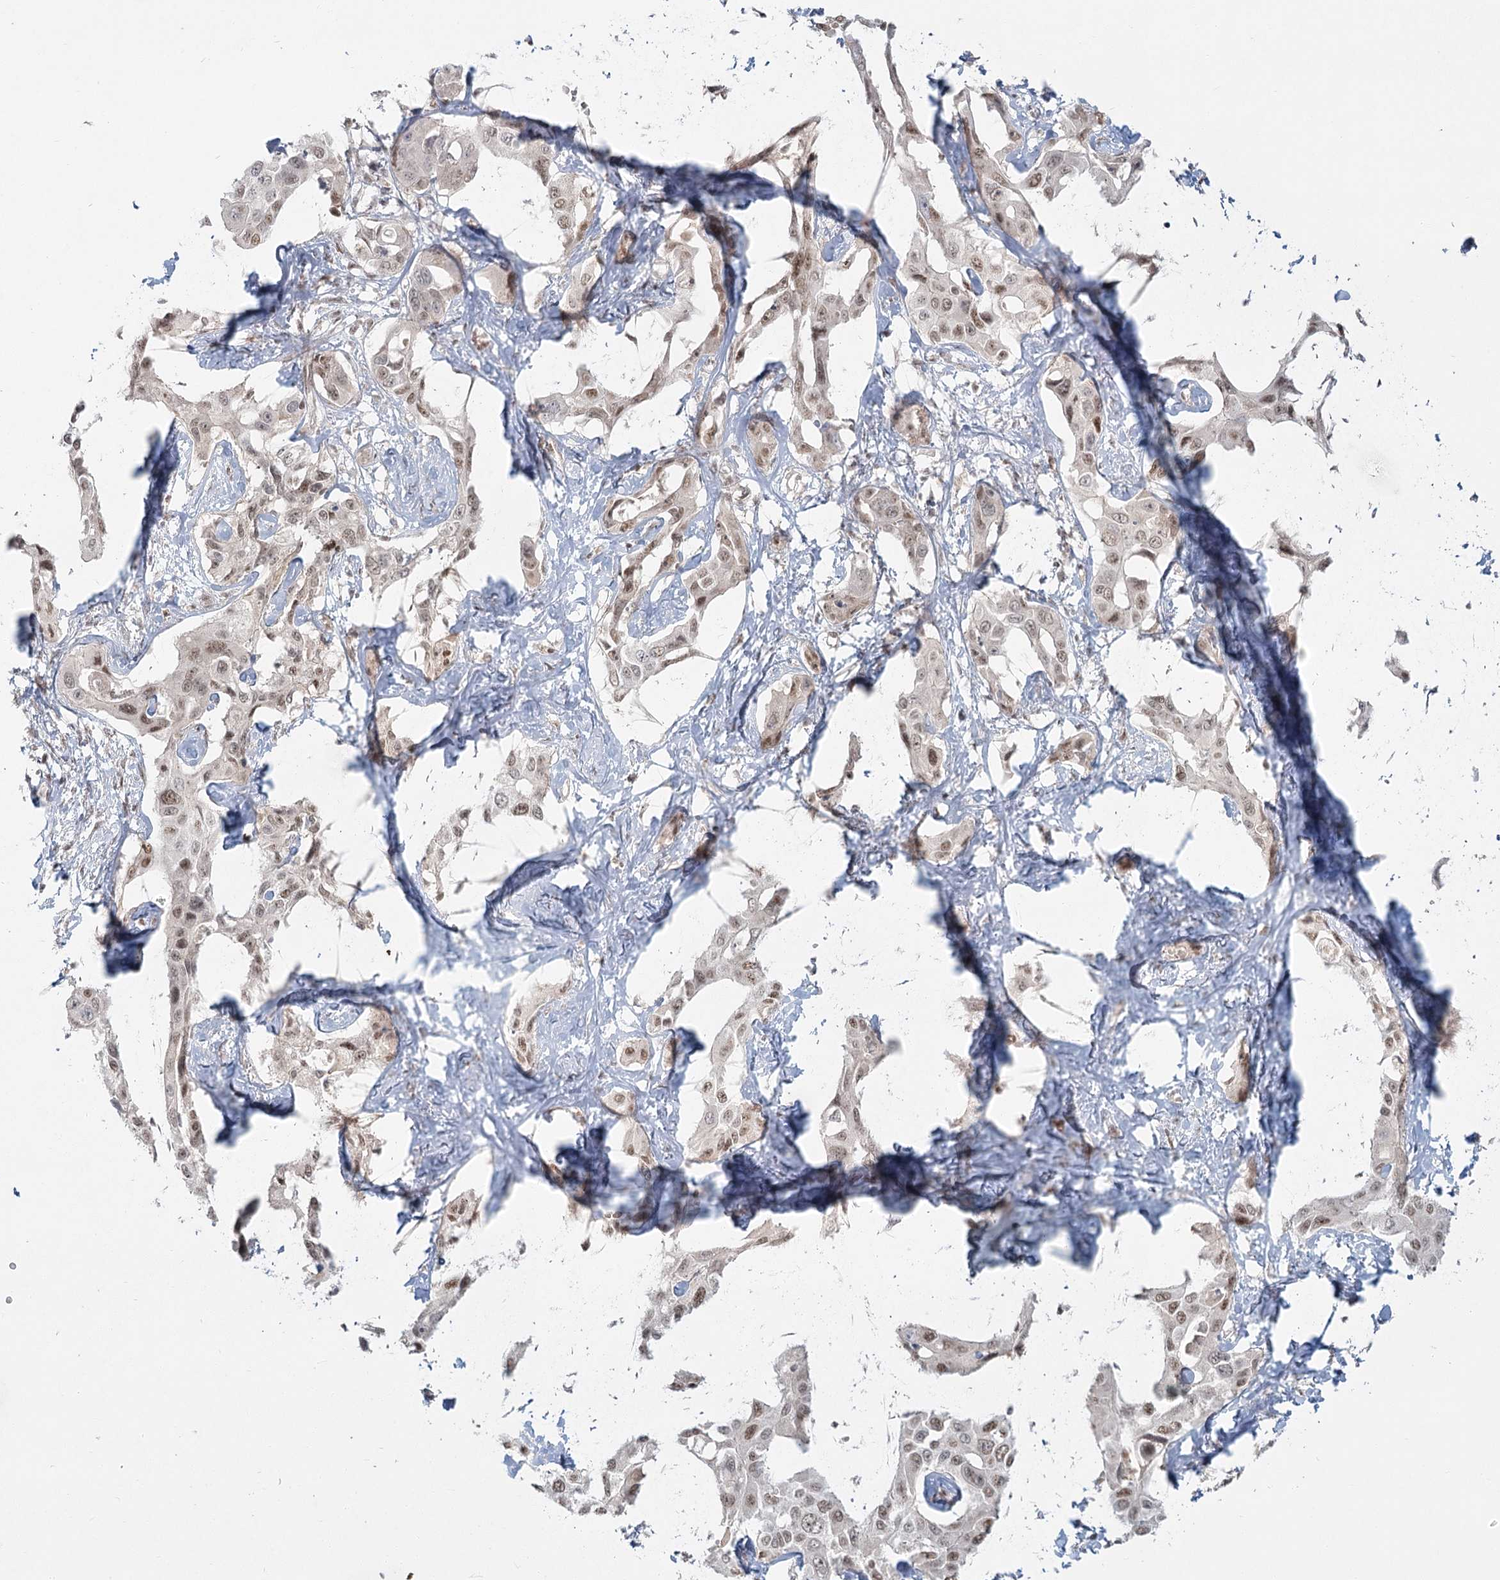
{"staining": {"intensity": "weak", "quantity": "25%-75%", "location": "nuclear"}, "tissue": "liver cancer", "cell_type": "Tumor cells", "image_type": "cancer", "snomed": [{"axis": "morphology", "description": "Cholangiocarcinoma"}, {"axis": "topography", "description": "Liver"}], "caption": "Protein analysis of cholangiocarcinoma (liver) tissue reveals weak nuclear expression in approximately 25%-75% of tumor cells.", "gene": "R3HCC1L", "patient": {"sex": "male", "age": 59}}